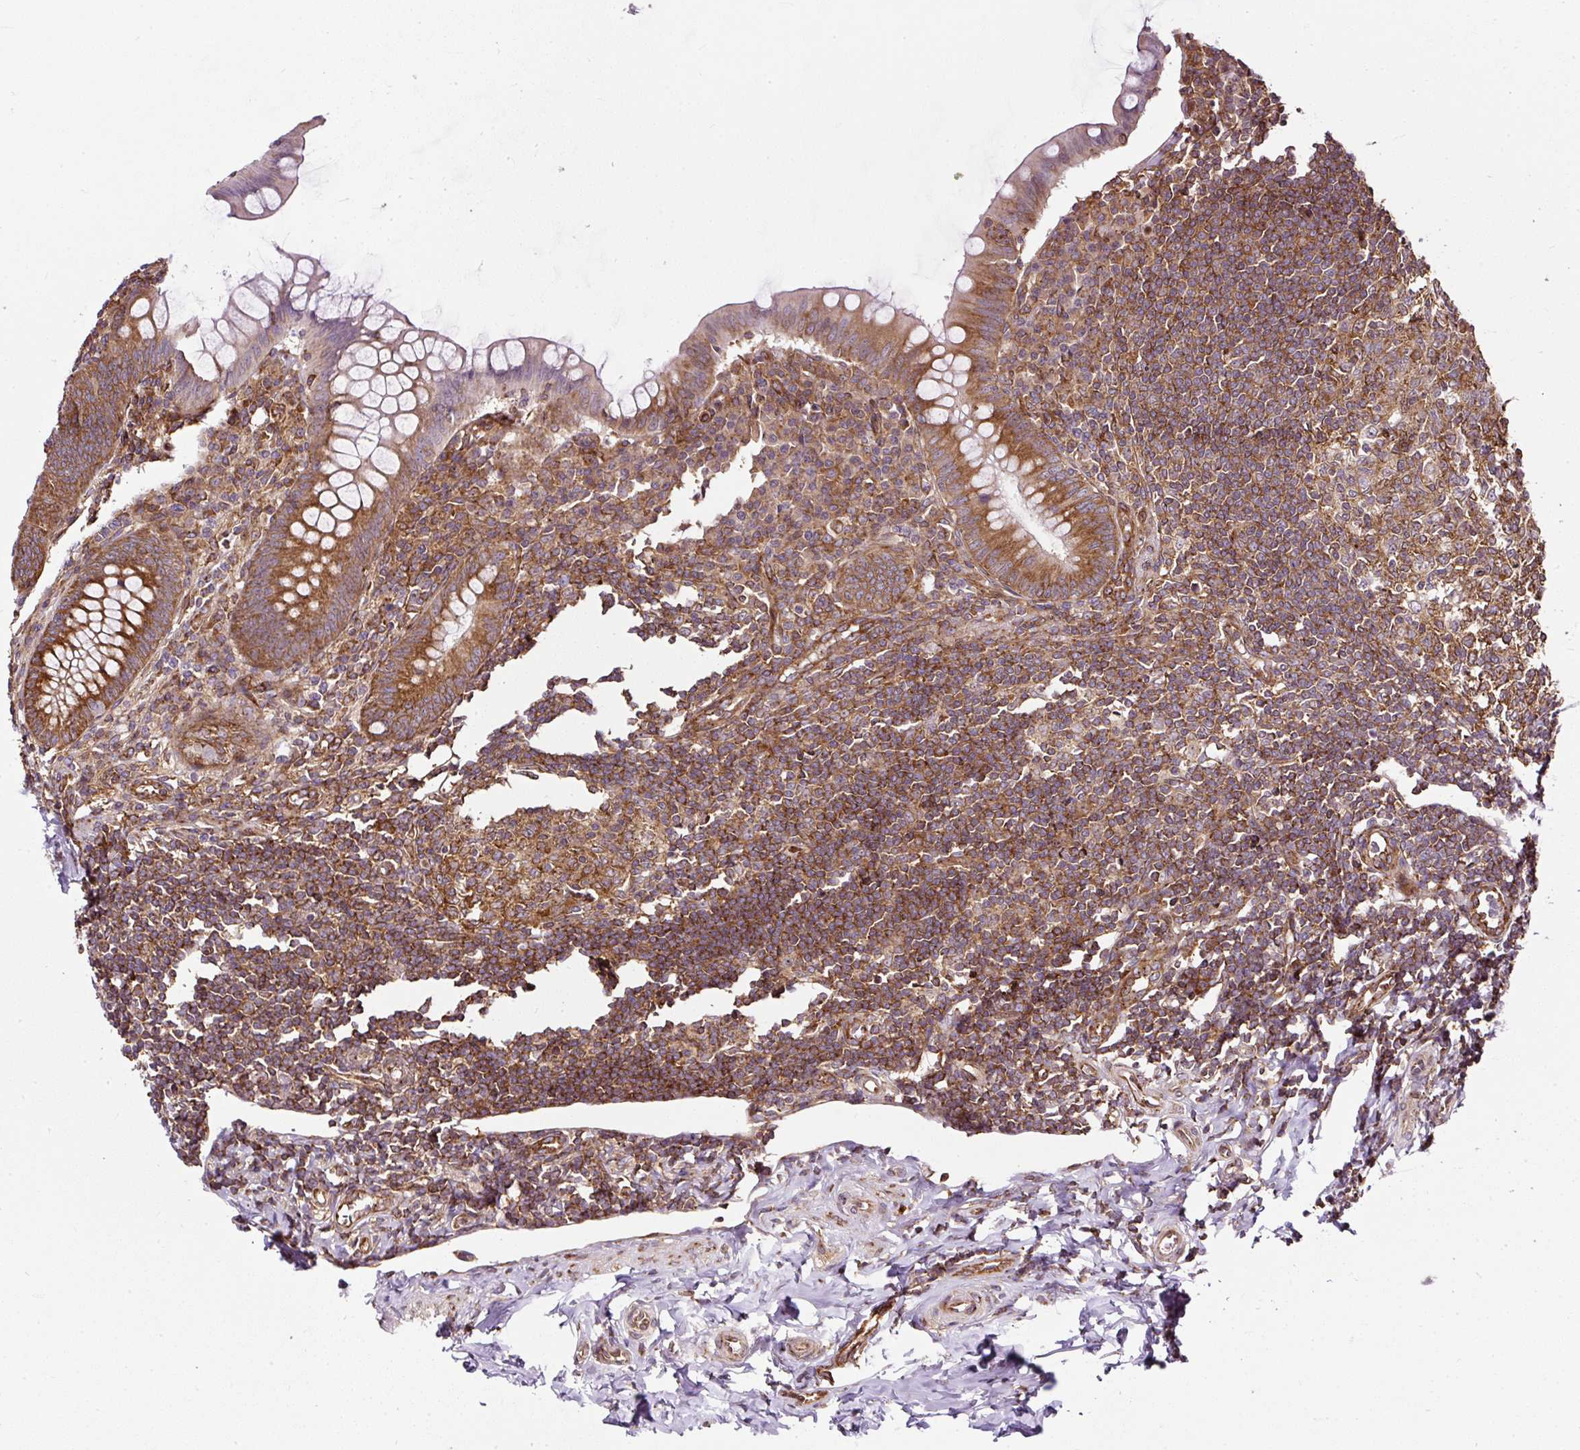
{"staining": {"intensity": "strong", "quantity": ">75%", "location": "cytoplasmic/membranous"}, "tissue": "appendix", "cell_type": "Glandular cells", "image_type": "normal", "snomed": [{"axis": "morphology", "description": "Normal tissue, NOS"}, {"axis": "topography", "description": "Appendix"}], "caption": "Immunohistochemistry (IHC) (DAB) staining of benign human appendix exhibits strong cytoplasmic/membranous protein staining in approximately >75% of glandular cells. (brown staining indicates protein expression, while blue staining denotes nuclei).", "gene": "KDM4E", "patient": {"sex": "female", "age": 33}}